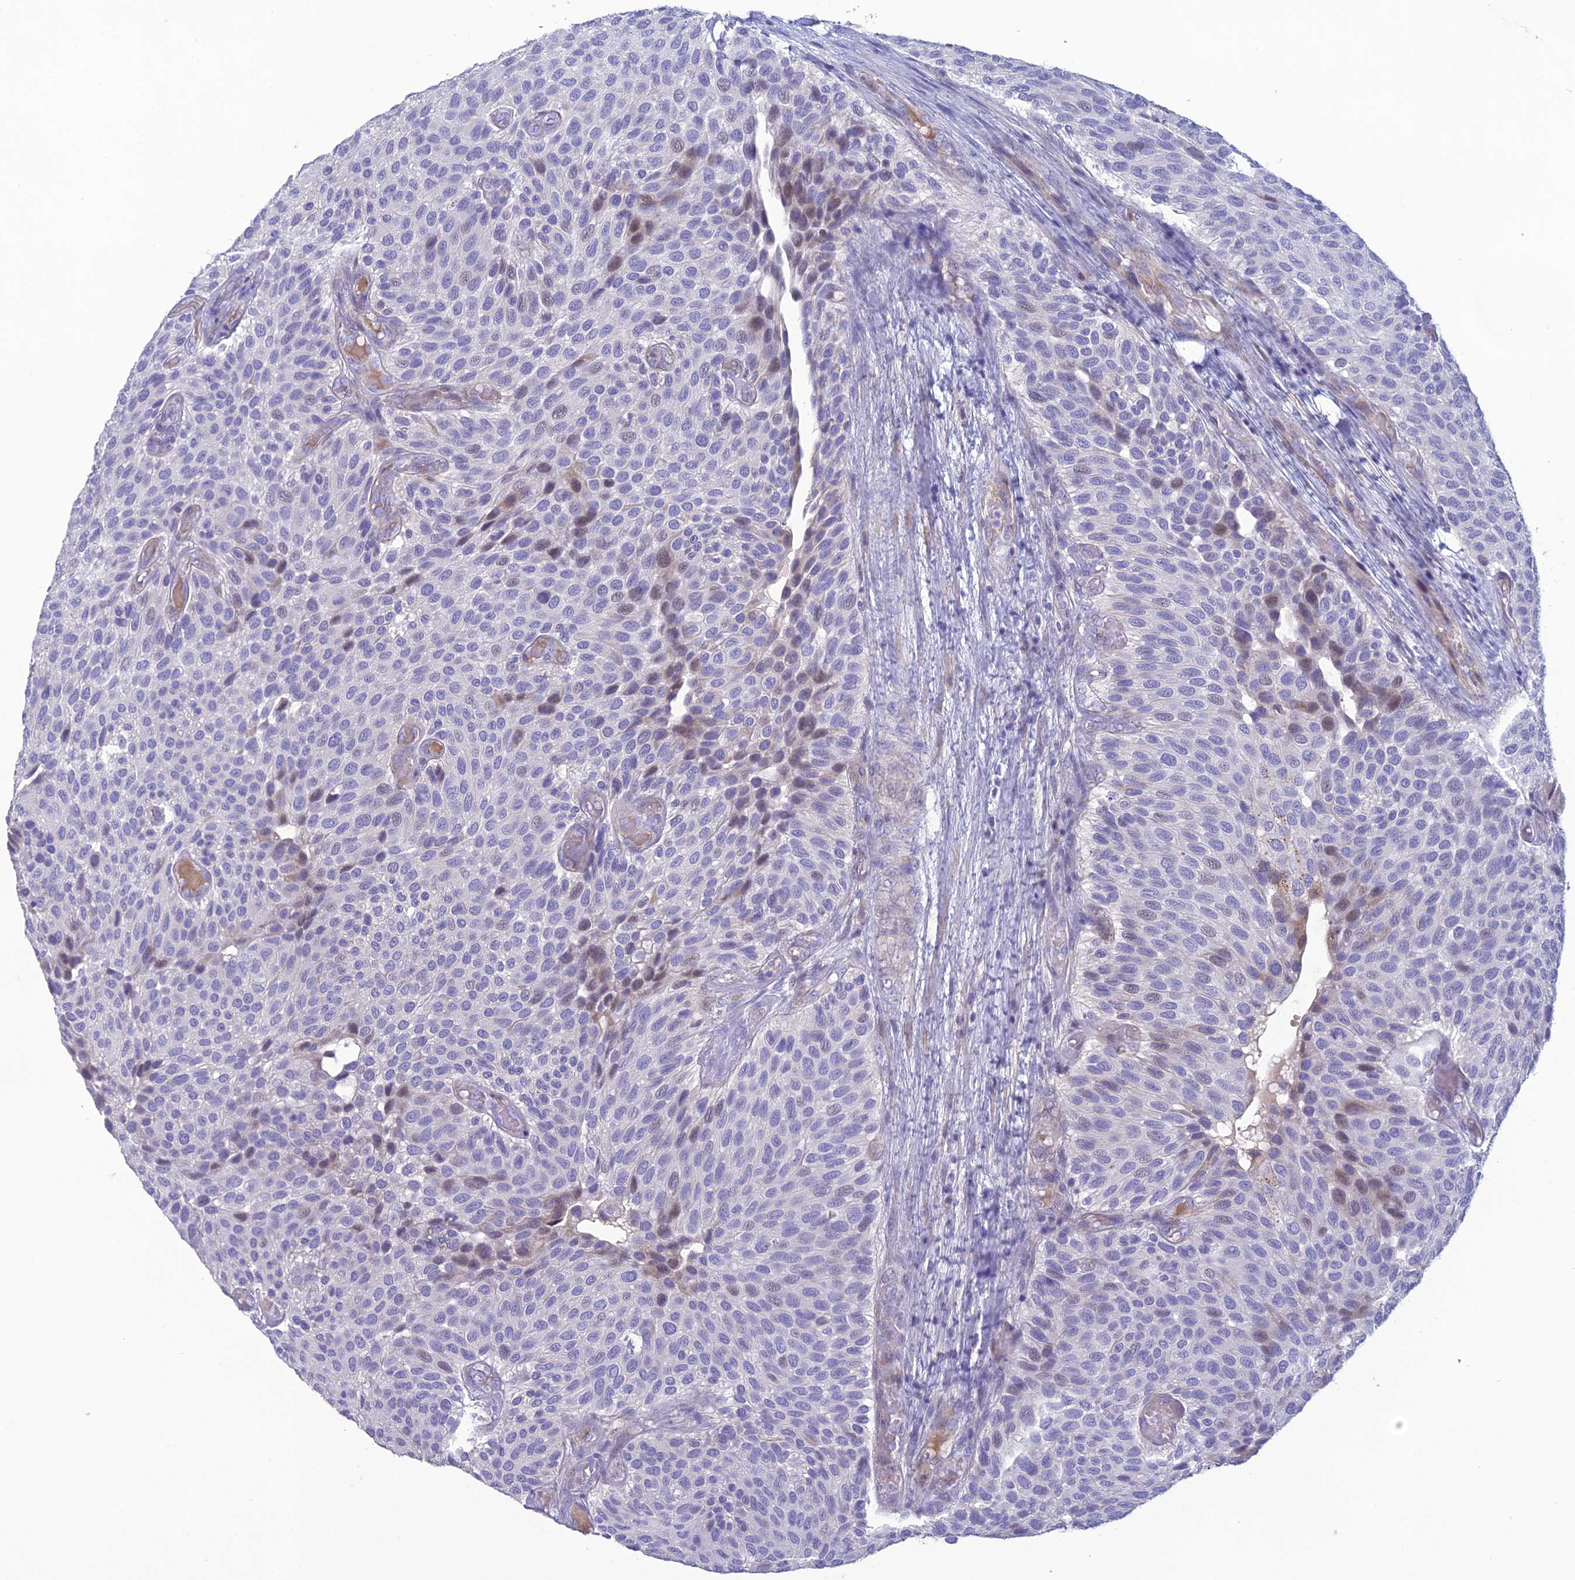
{"staining": {"intensity": "weak", "quantity": "<25%", "location": "nuclear"}, "tissue": "urothelial cancer", "cell_type": "Tumor cells", "image_type": "cancer", "snomed": [{"axis": "morphology", "description": "Urothelial carcinoma, Low grade"}, {"axis": "topography", "description": "Urinary bladder"}], "caption": "This histopathology image is of low-grade urothelial carcinoma stained with immunohistochemistry (IHC) to label a protein in brown with the nuclei are counter-stained blue. There is no expression in tumor cells.", "gene": "OR56B1", "patient": {"sex": "male", "age": 89}}